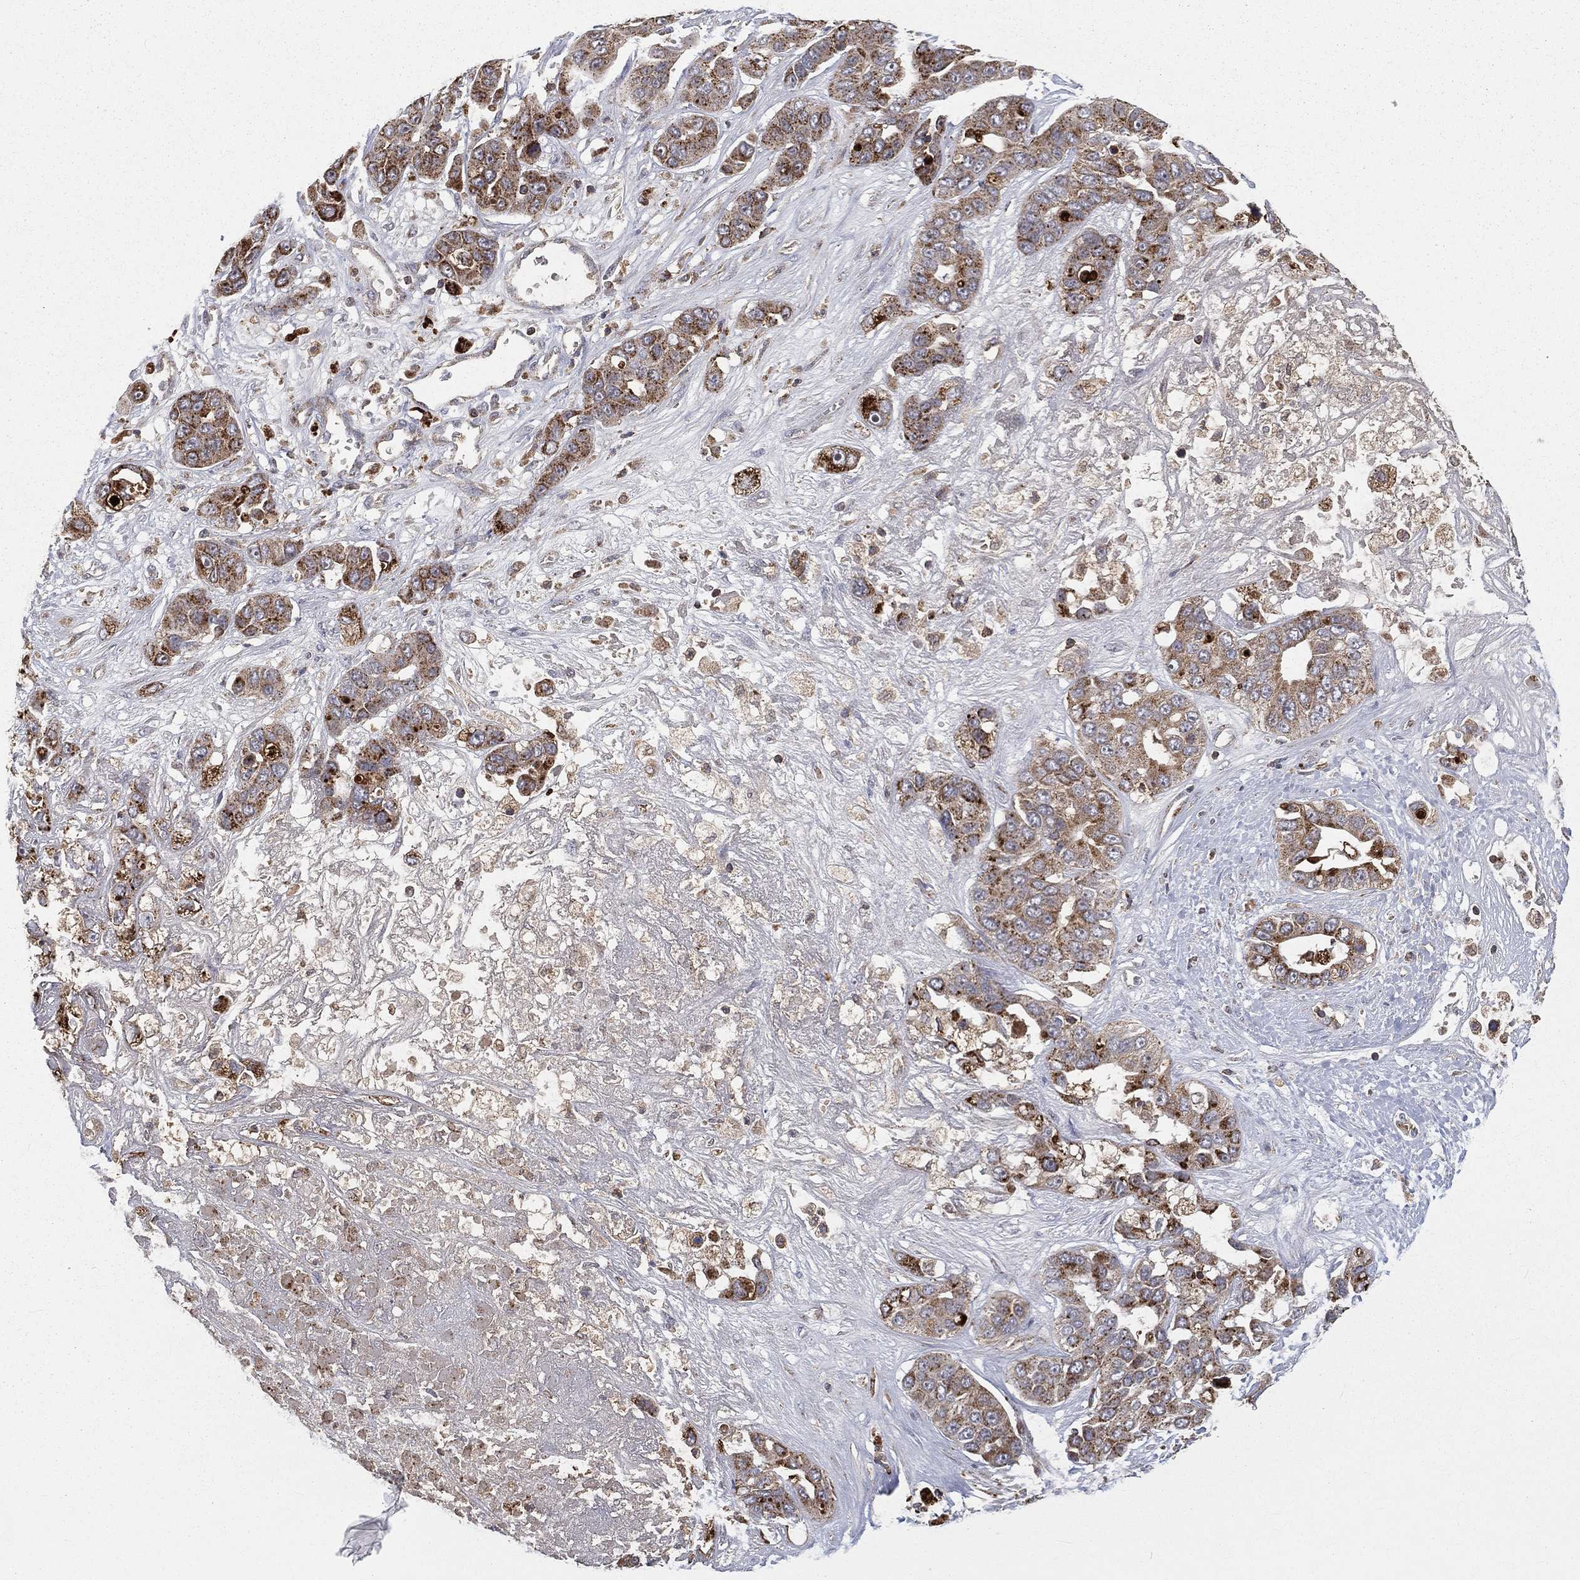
{"staining": {"intensity": "strong", "quantity": "25%-75%", "location": "cytoplasmic/membranous"}, "tissue": "liver cancer", "cell_type": "Tumor cells", "image_type": "cancer", "snomed": [{"axis": "morphology", "description": "Cholangiocarcinoma"}, {"axis": "topography", "description": "Liver"}], "caption": "Immunohistochemical staining of cholangiocarcinoma (liver) demonstrates high levels of strong cytoplasmic/membranous positivity in approximately 25%-75% of tumor cells. Immunohistochemistry stains the protein of interest in brown and the nuclei are stained blue.", "gene": "RIN3", "patient": {"sex": "female", "age": 52}}